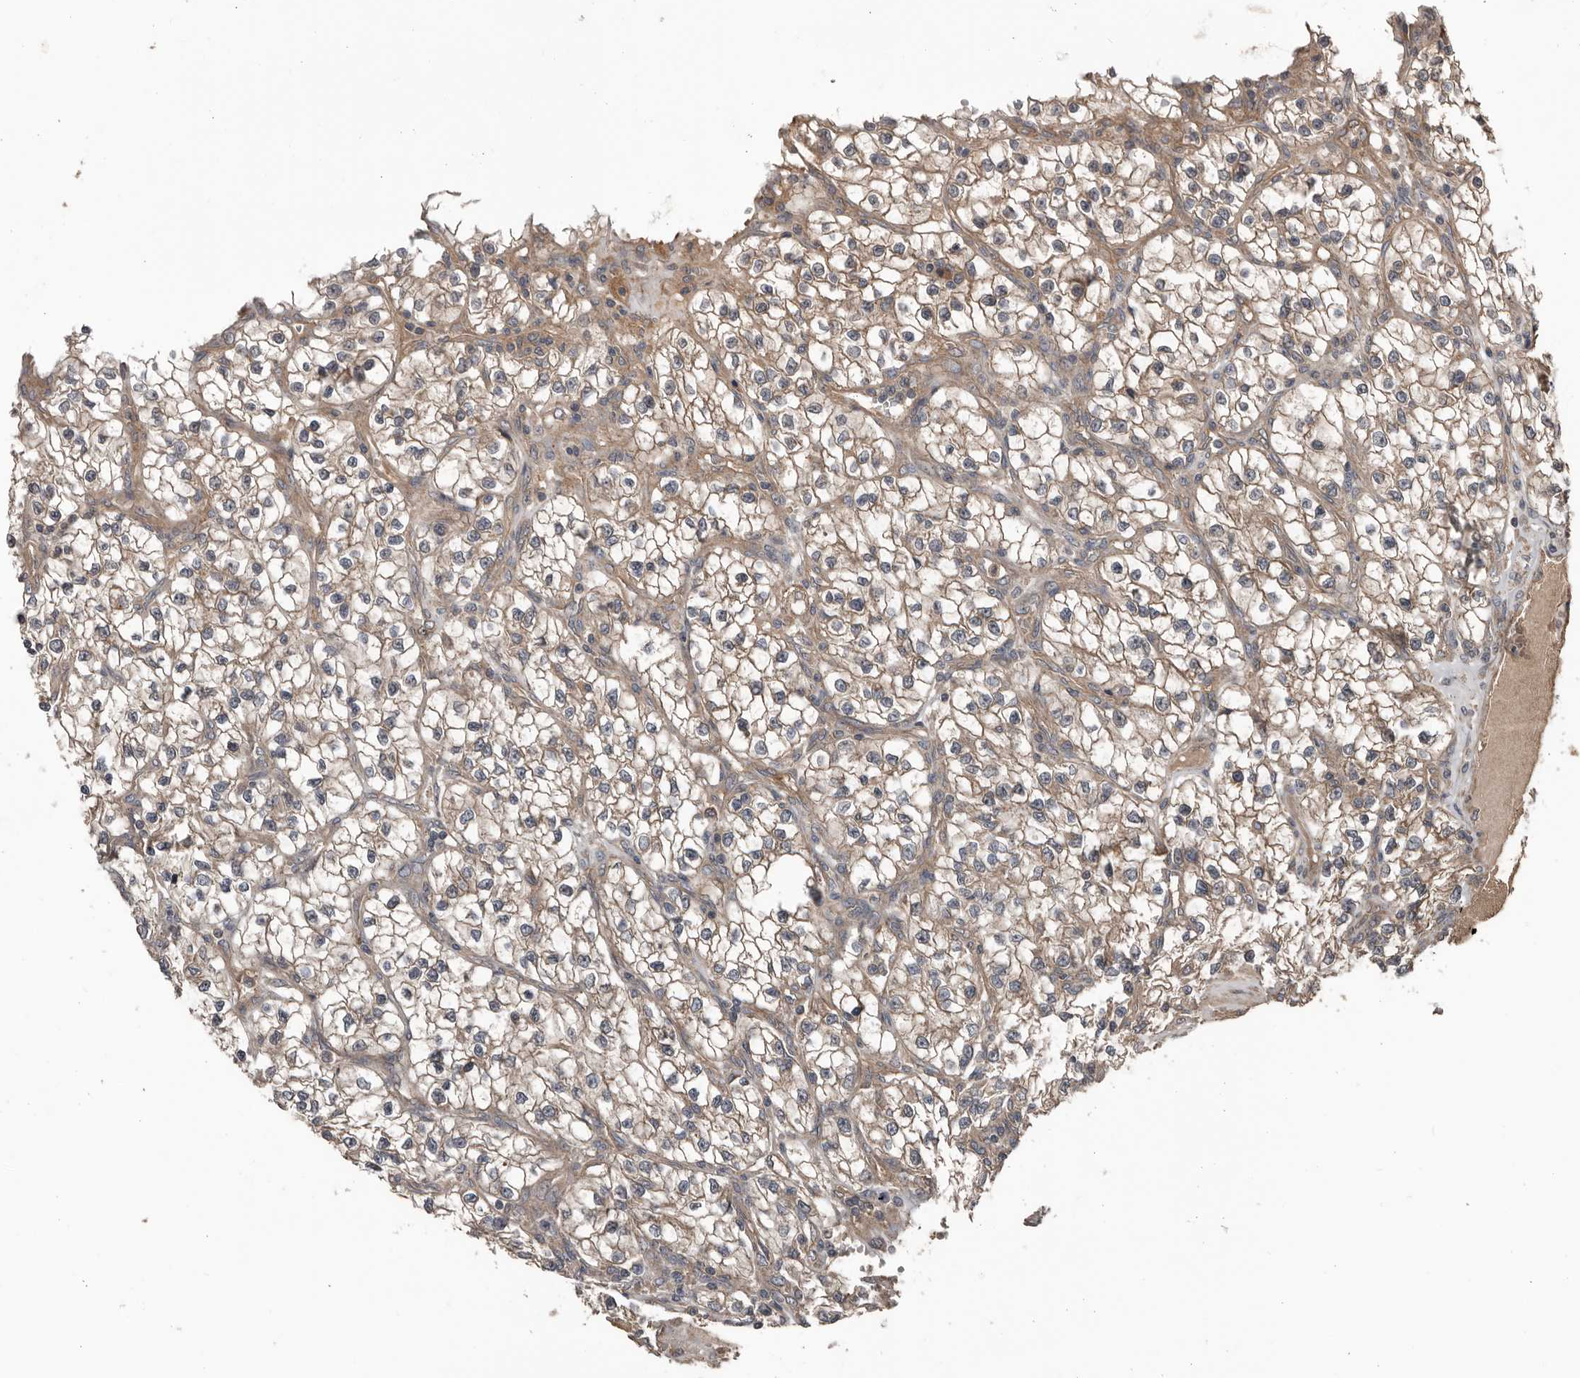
{"staining": {"intensity": "weak", "quantity": "25%-75%", "location": "cytoplasmic/membranous"}, "tissue": "renal cancer", "cell_type": "Tumor cells", "image_type": "cancer", "snomed": [{"axis": "morphology", "description": "Adenocarcinoma, NOS"}, {"axis": "topography", "description": "Kidney"}], "caption": "DAB immunohistochemical staining of renal adenocarcinoma shows weak cytoplasmic/membranous protein staining in about 25%-75% of tumor cells.", "gene": "DNAJB4", "patient": {"sex": "female", "age": 57}}